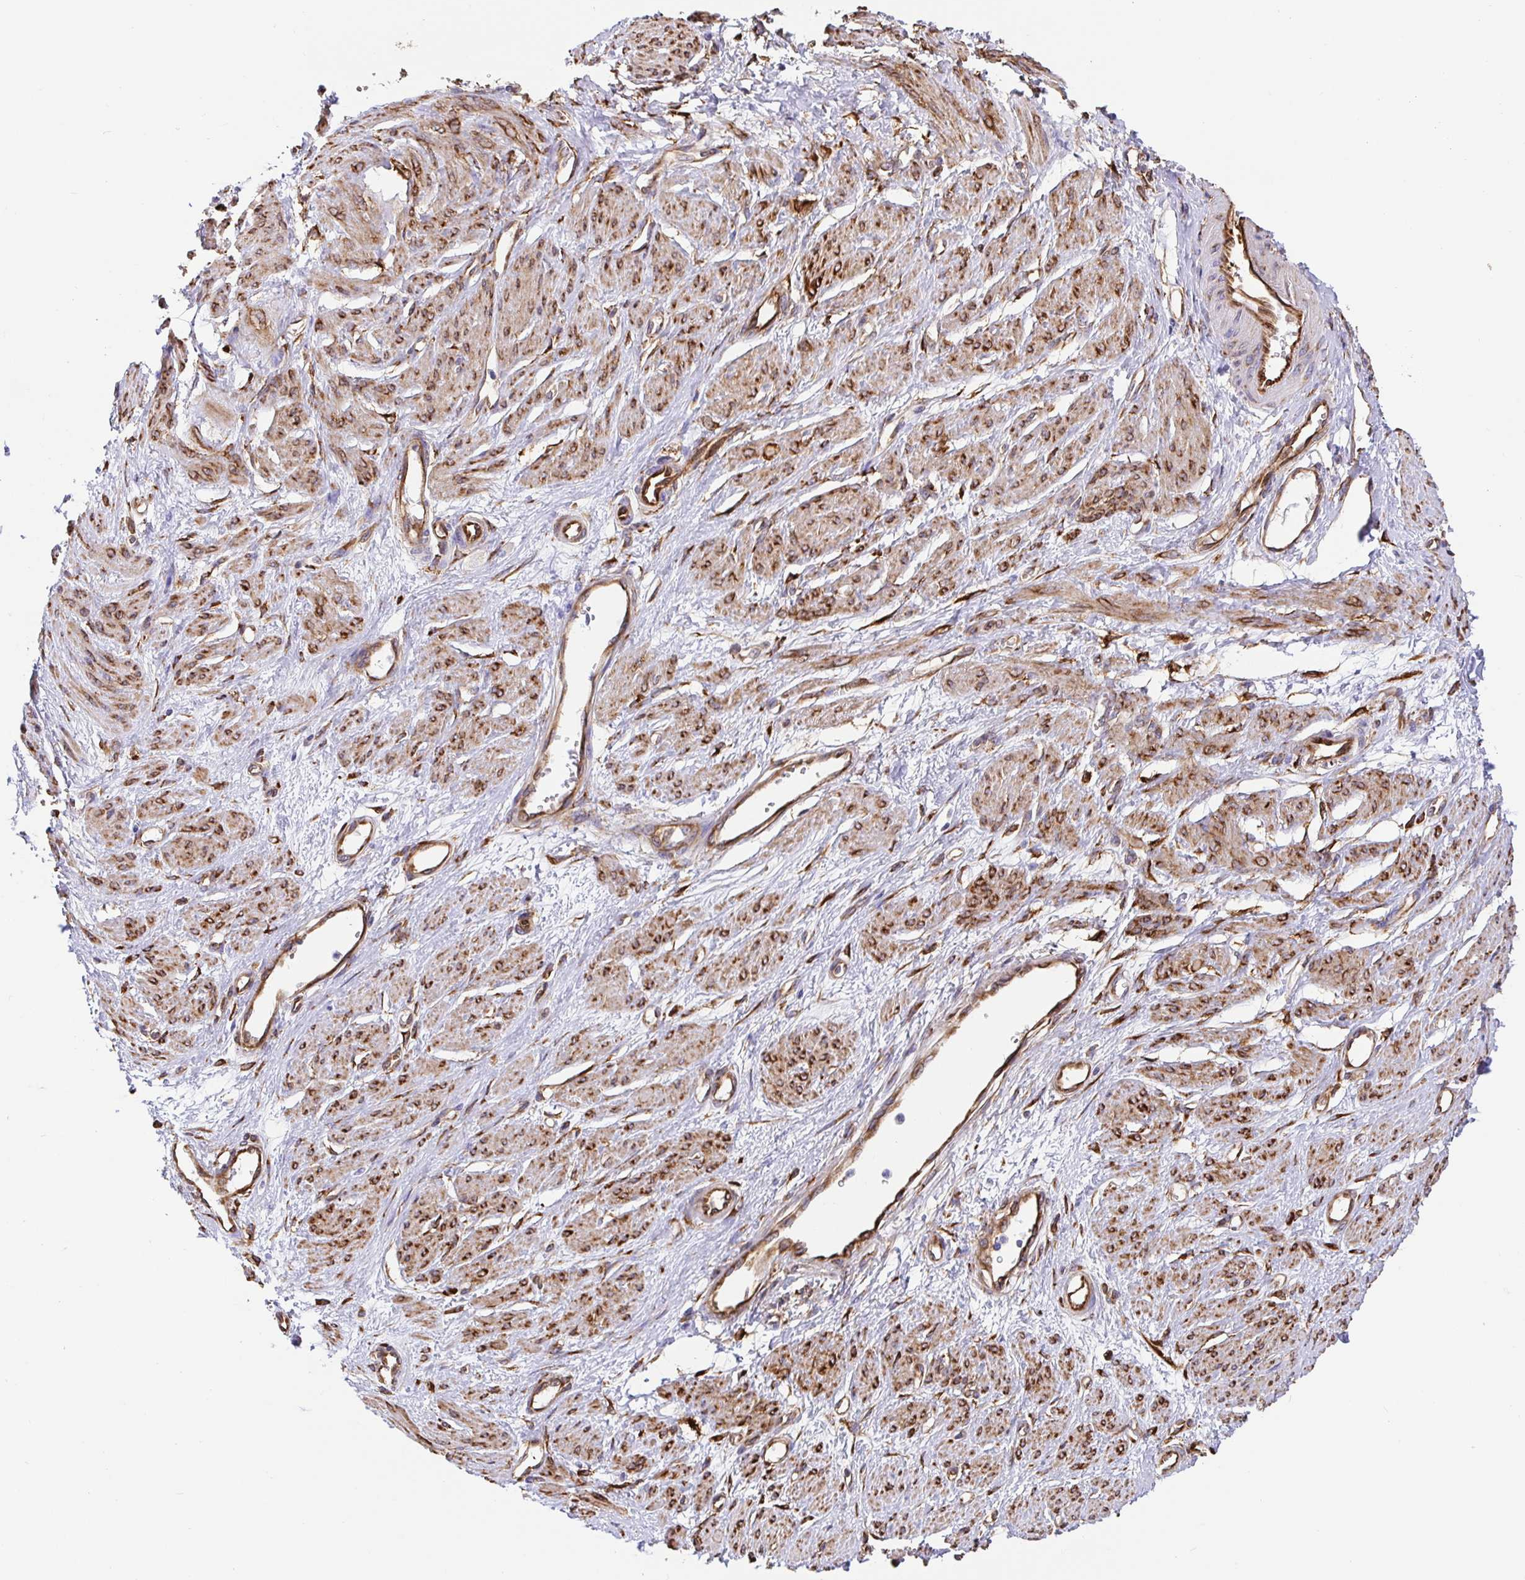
{"staining": {"intensity": "moderate", "quantity": "25%-75%", "location": "cytoplasmic/membranous"}, "tissue": "smooth muscle", "cell_type": "Smooth muscle cells", "image_type": "normal", "snomed": [{"axis": "morphology", "description": "Normal tissue, NOS"}, {"axis": "topography", "description": "Smooth muscle"}, {"axis": "topography", "description": "Uterus"}], "caption": "Immunohistochemical staining of benign human smooth muscle displays medium levels of moderate cytoplasmic/membranous expression in approximately 25%-75% of smooth muscle cells.", "gene": "MAOA", "patient": {"sex": "female", "age": 39}}